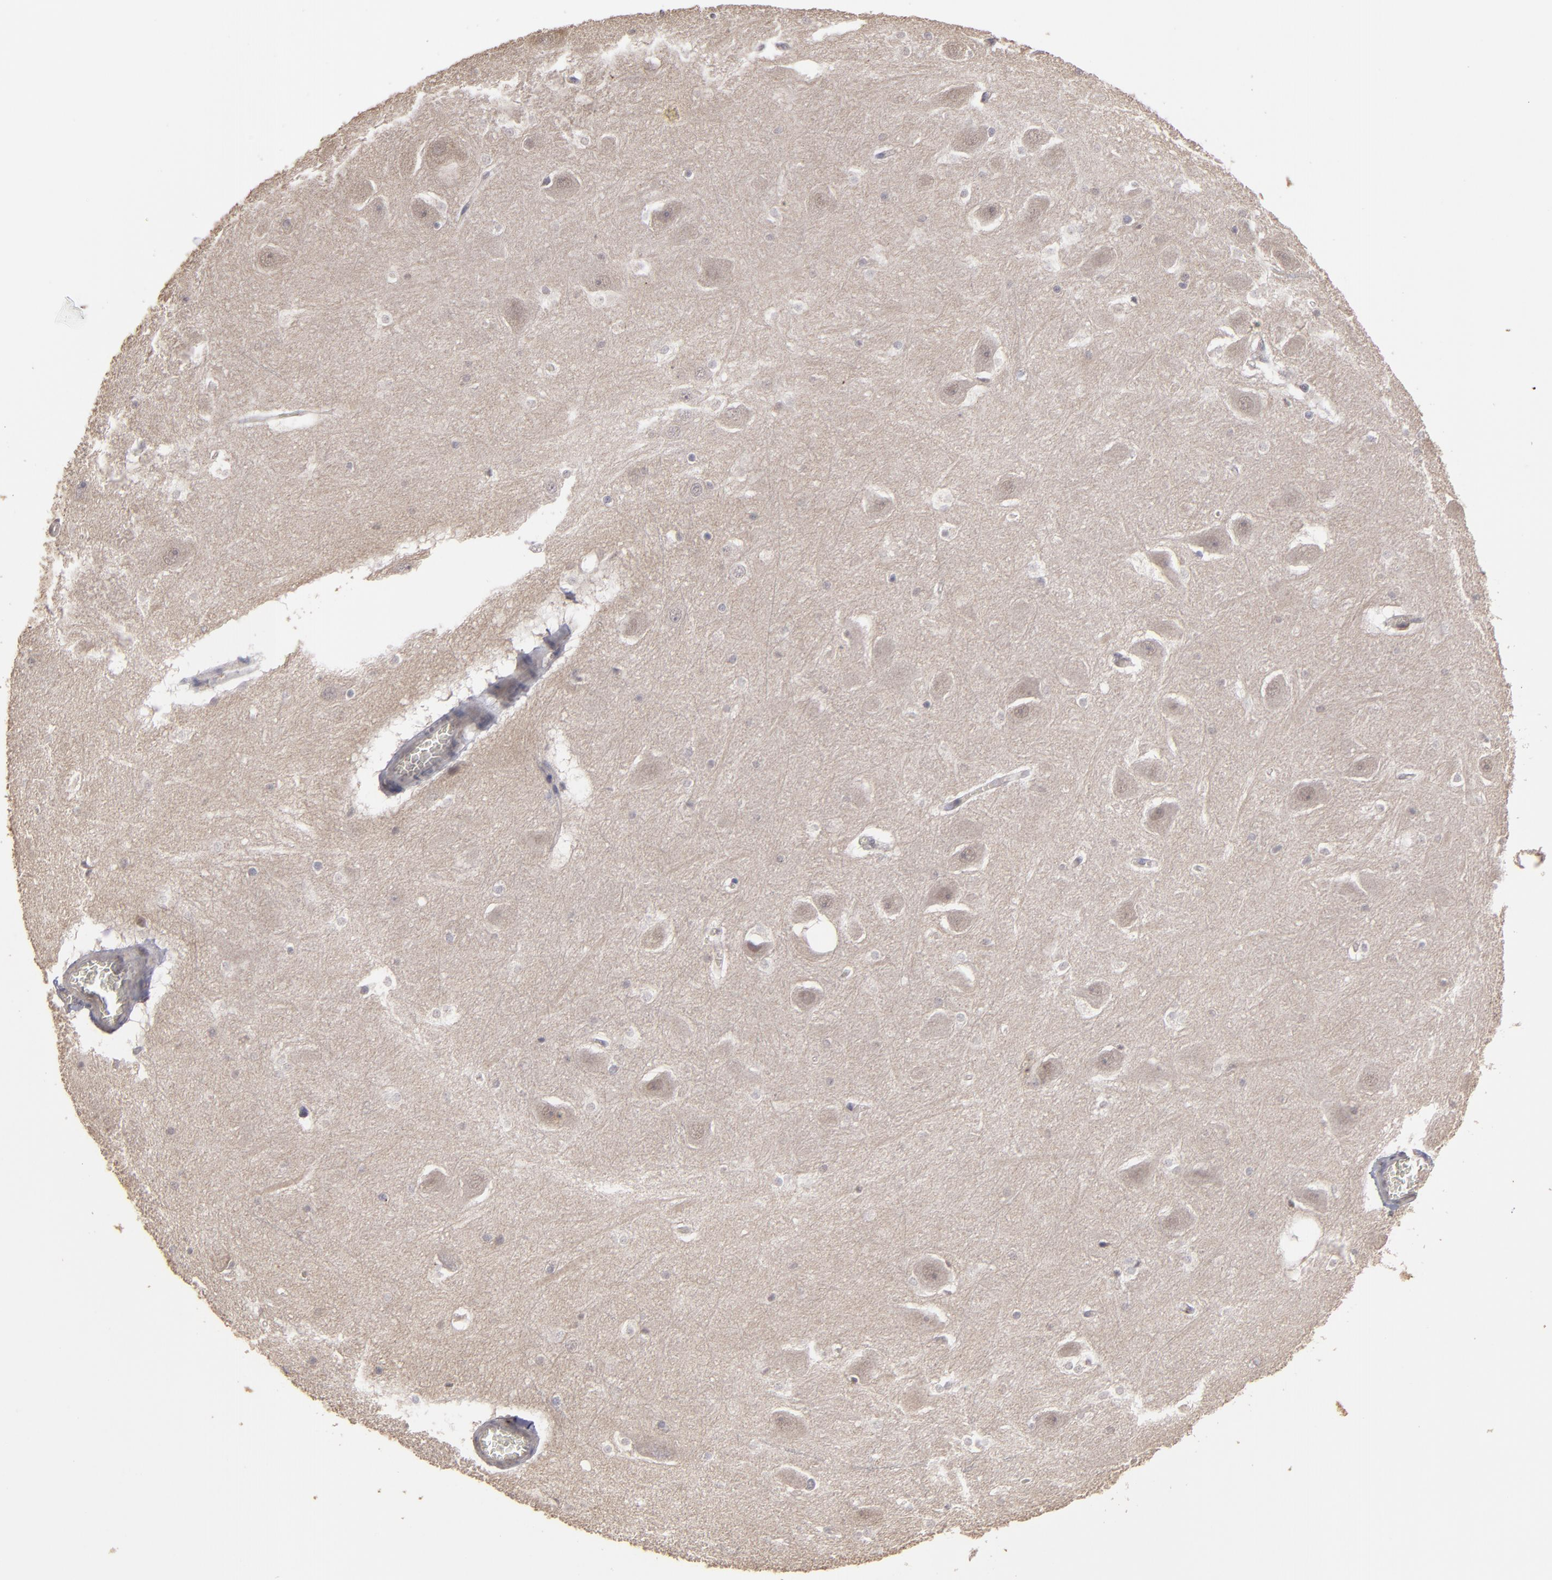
{"staining": {"intensity": "negative", "quantity": "none", "location": "none"}, "tissue": "hippocampus", "cell_type": "Glial cells", "image_type": "normal", "snomed": [{"axis": "morphology", "description": "Normal tissue, NOS"}, {"axis": "topography", "description": "Hippocampus"}], "caption": "Hippocampus stained for a protein using IHC demonstrates no expression glial cells.", "gene": "CD55", "patient": {"sex": "male", "age": 45}}